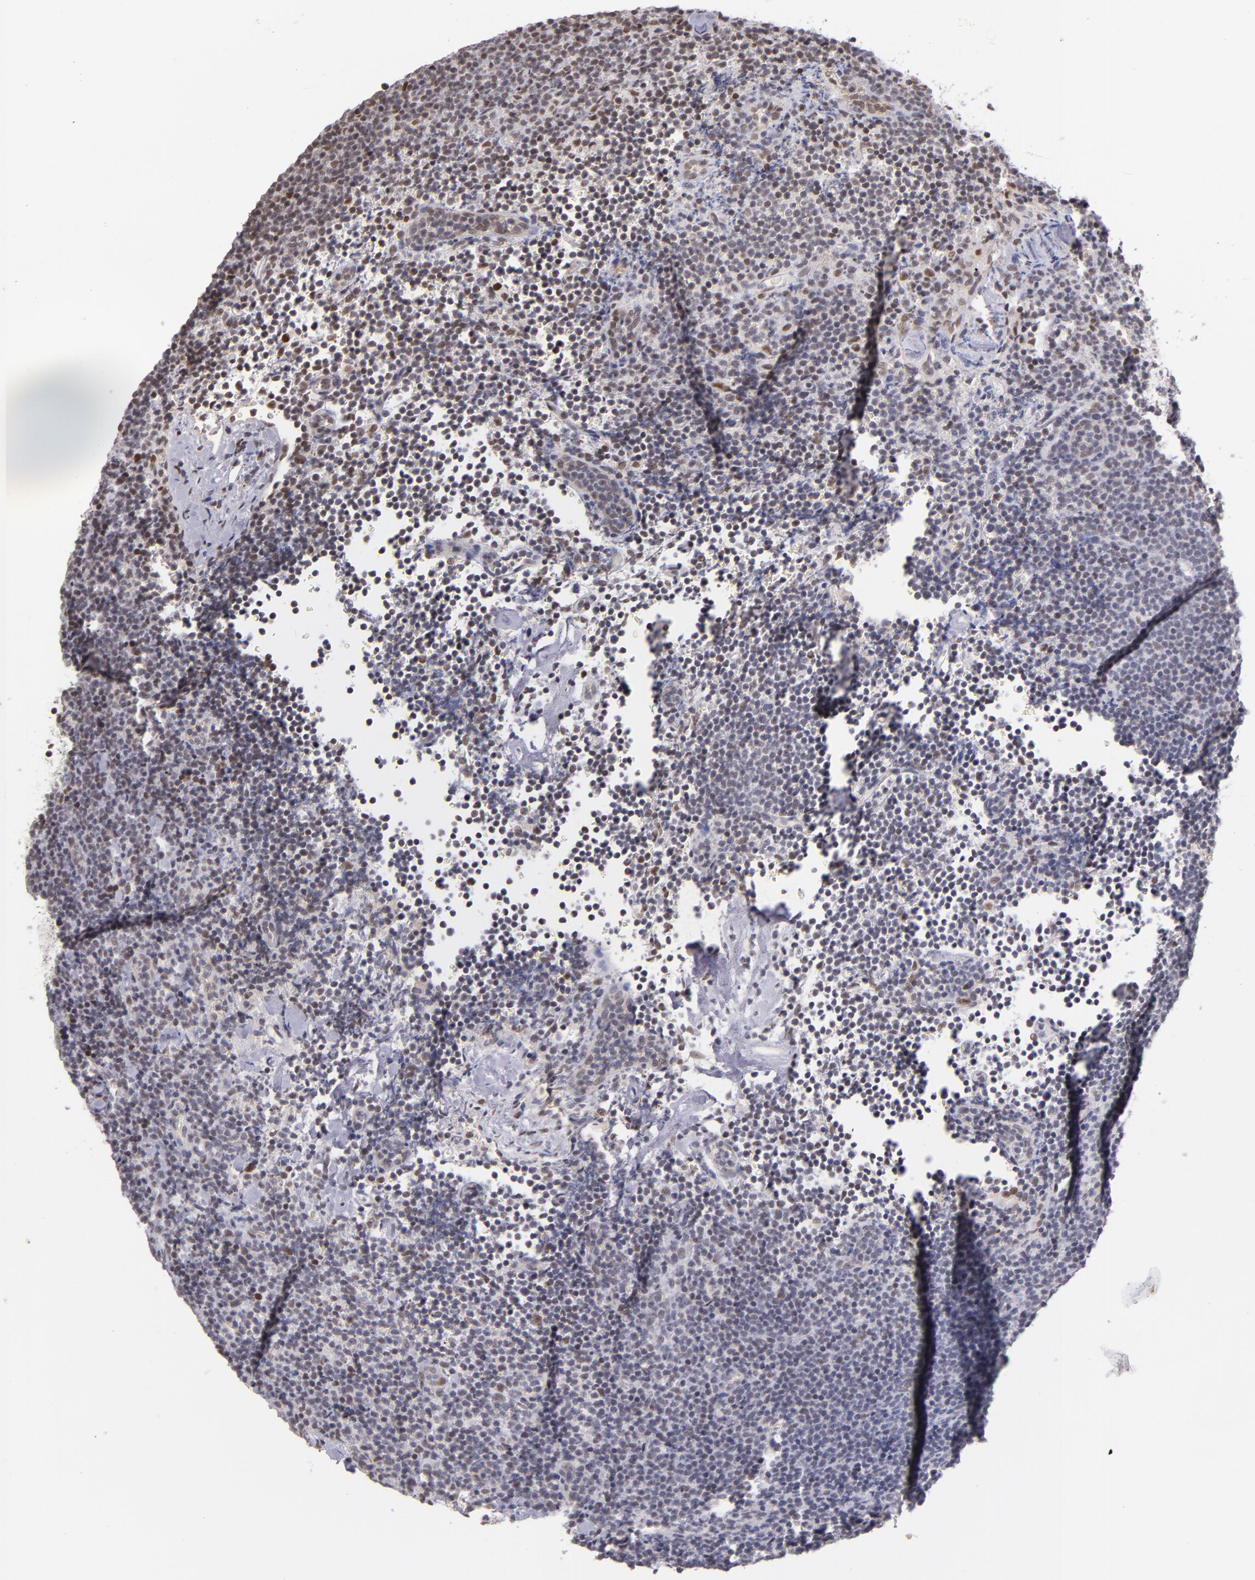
{"staining": {"intensity": "weak", "quantity": "25%-75%", "location": "nuclear"}, "tissue": "lymphoma", "cell_type": "Tumor cells", "image_type": "cancer", "snomed": [{"axis": "morphology", "description": "Malignant lymphoma, non-Hodgkin's type, High grade"}, {"axis": "topography", "description": "Lymph node"}], "caption": "Human lymphoma stained with a brown dye exhibits weak nuclear positive positivity in approximately 25%-75% of tumor cells.", "gene": "NCOR2", "patient": {"sex": "female", "age": 58}}